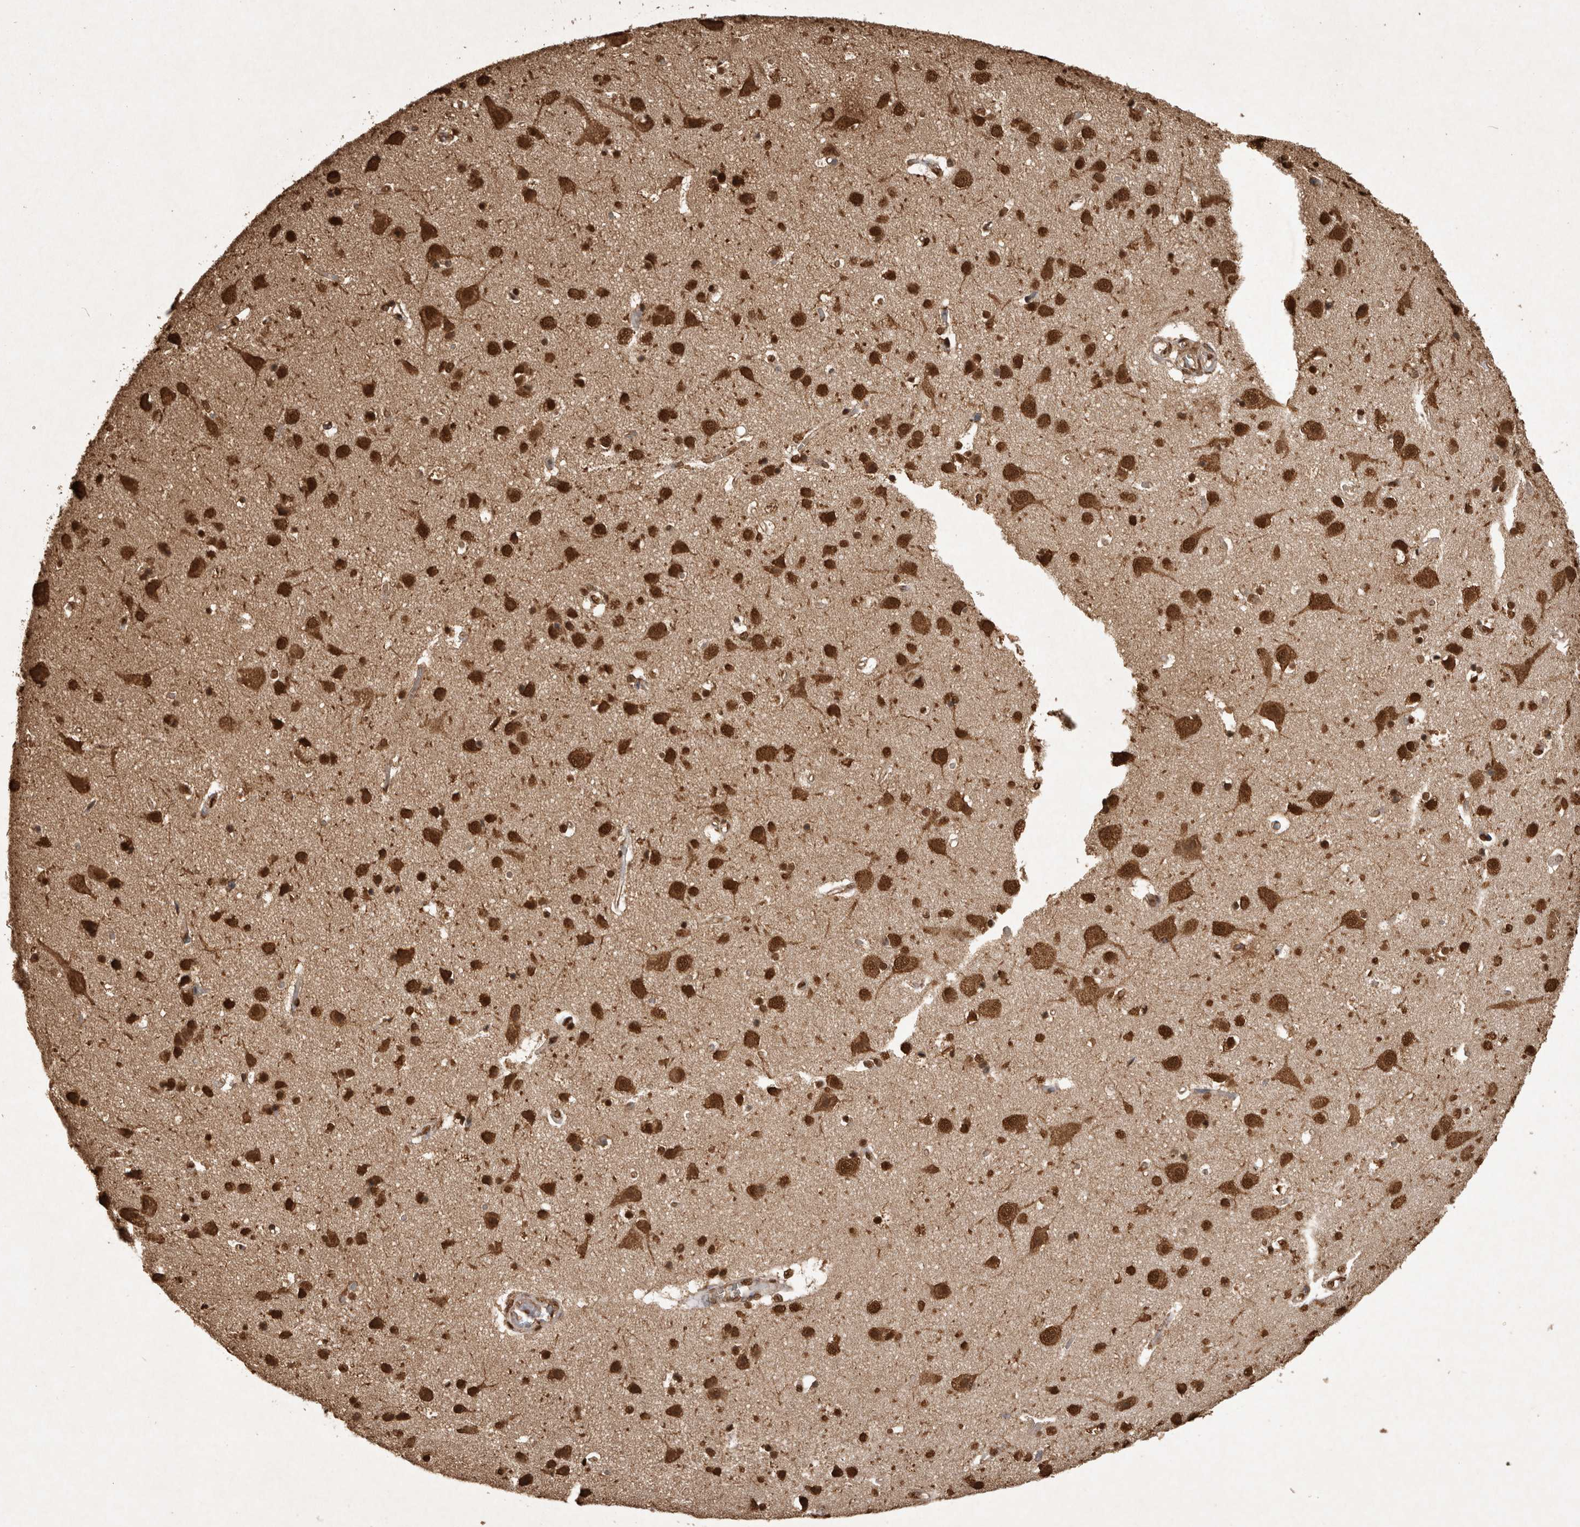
{"staining": {"intensity": "strong", "quantity": ">75%", "location": "cytoplasmic/membranous,nuclear"}, "tissue": "cerebral cortex", "cell_type": "Endothelial cells", "image_type": "normal", "snomed": [{"axis": "morphology", "description": "Normal tissue, NOS"}, {"axis": "topography", "description": "Cerebral cortex"}], "caption": "Immunohistochemical staining of unremarkable cerebral cortex shows high levels of strong cytoplasmic/membranous,nuclear positivity in about >75% of endothelial cells.", "gene": "OAS2", "patient": {"sex": "male", "age": 54}}